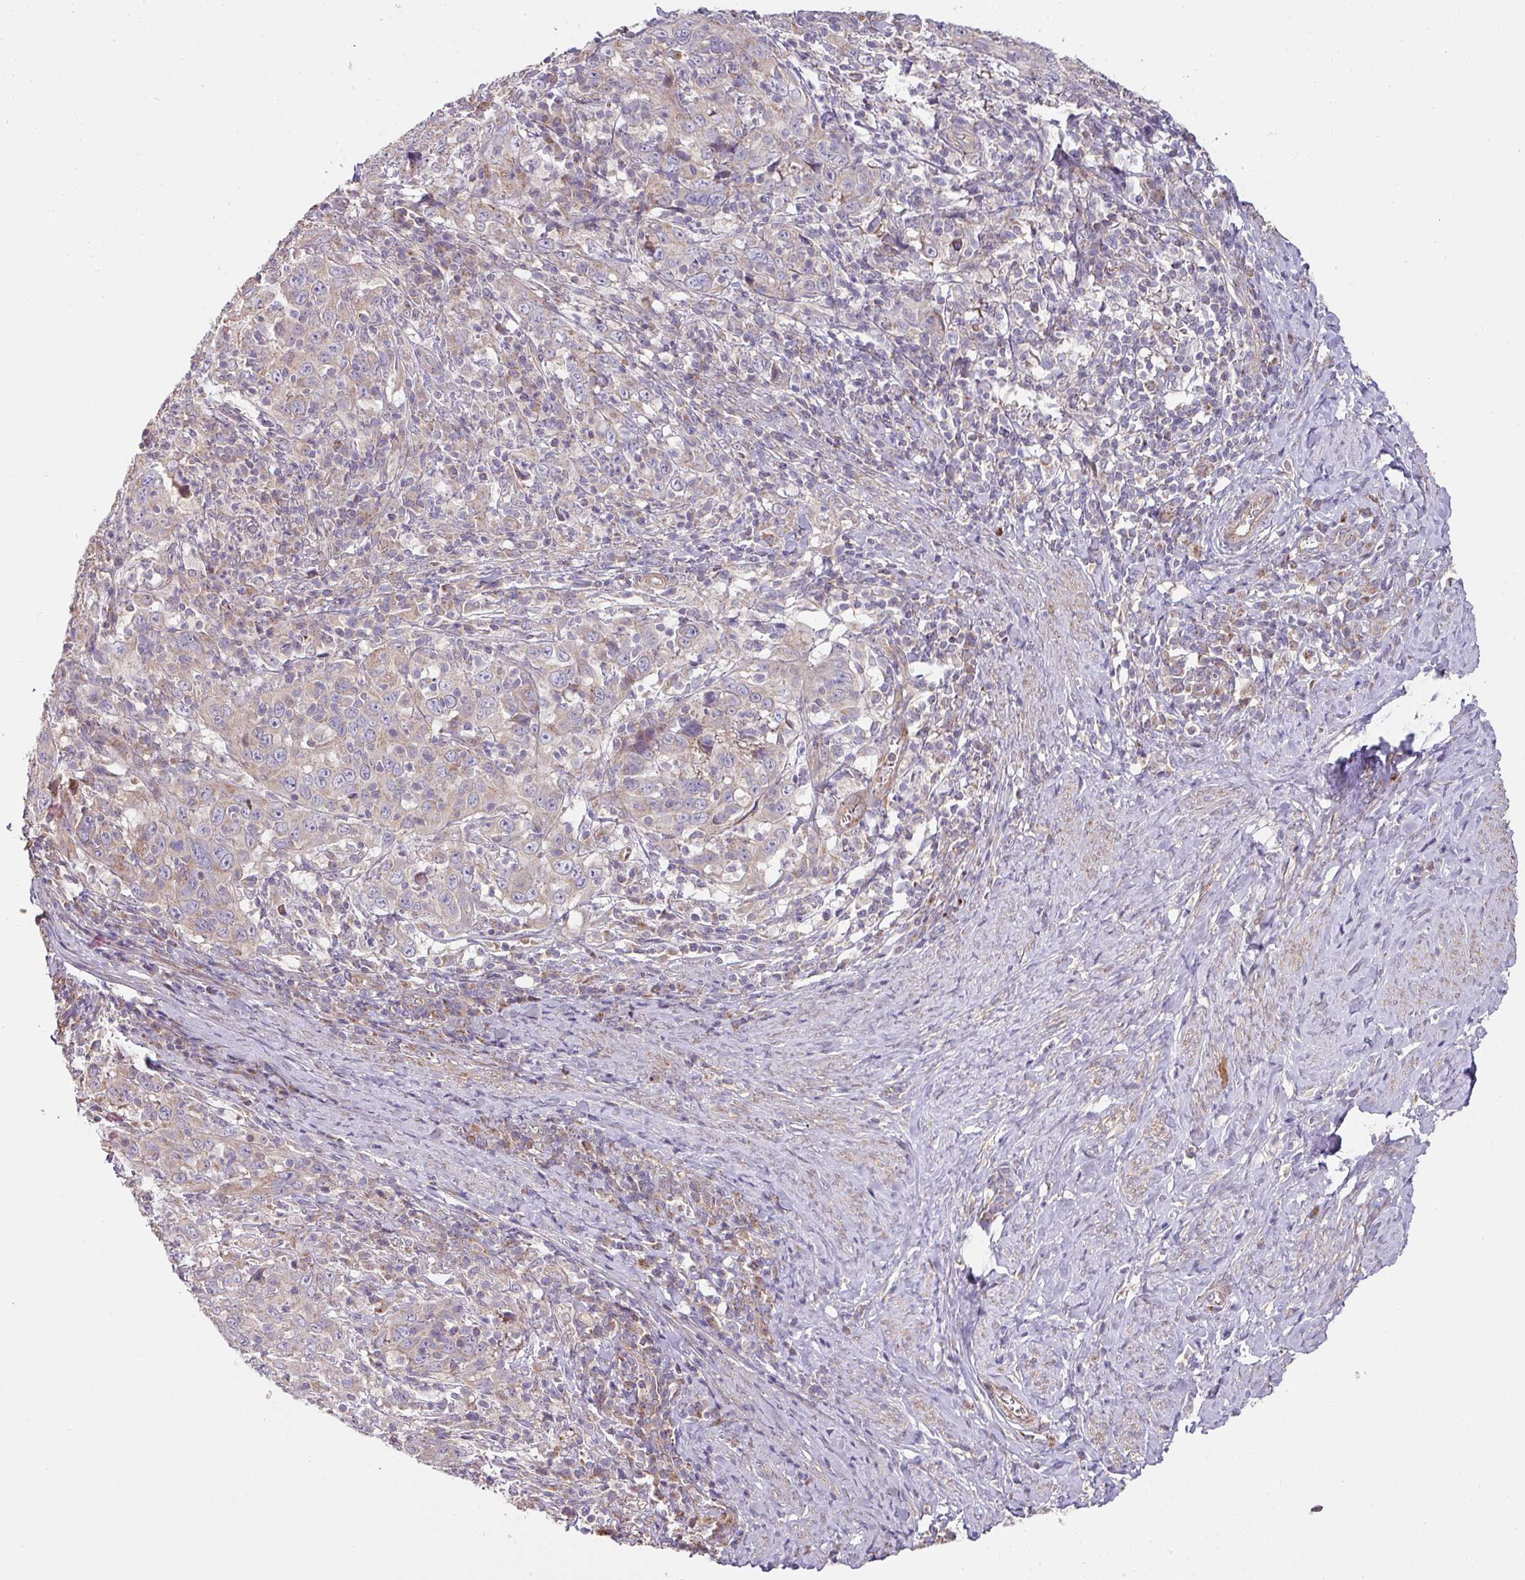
{"staining": {"intensity": "weak", "quantity": "25%-75%", "location": "cytoplasmic/membranous"}, "tissue": "cervical cancer", "cell_type": "Tumor cells", "image_type": "cancer", "snomed": [{"axis": "morphology", "description": "Squamous cell carcinoma, NOS"}, {"axis": "topography", "description": "Cervix"}], "caption": "Protein analysis of cervical cancer tissue demonstrates weak cytoplasmic/membranous staining in approximately 25%-75% of tumor cells. (Stains: DAB (3,3'-diaminobenzidine) in brown, nuclei in blue, Microscopy: brightfield microscopy at high magnification).", "gene": "STK35", "patient": {"sex": "female", "age": 46}}